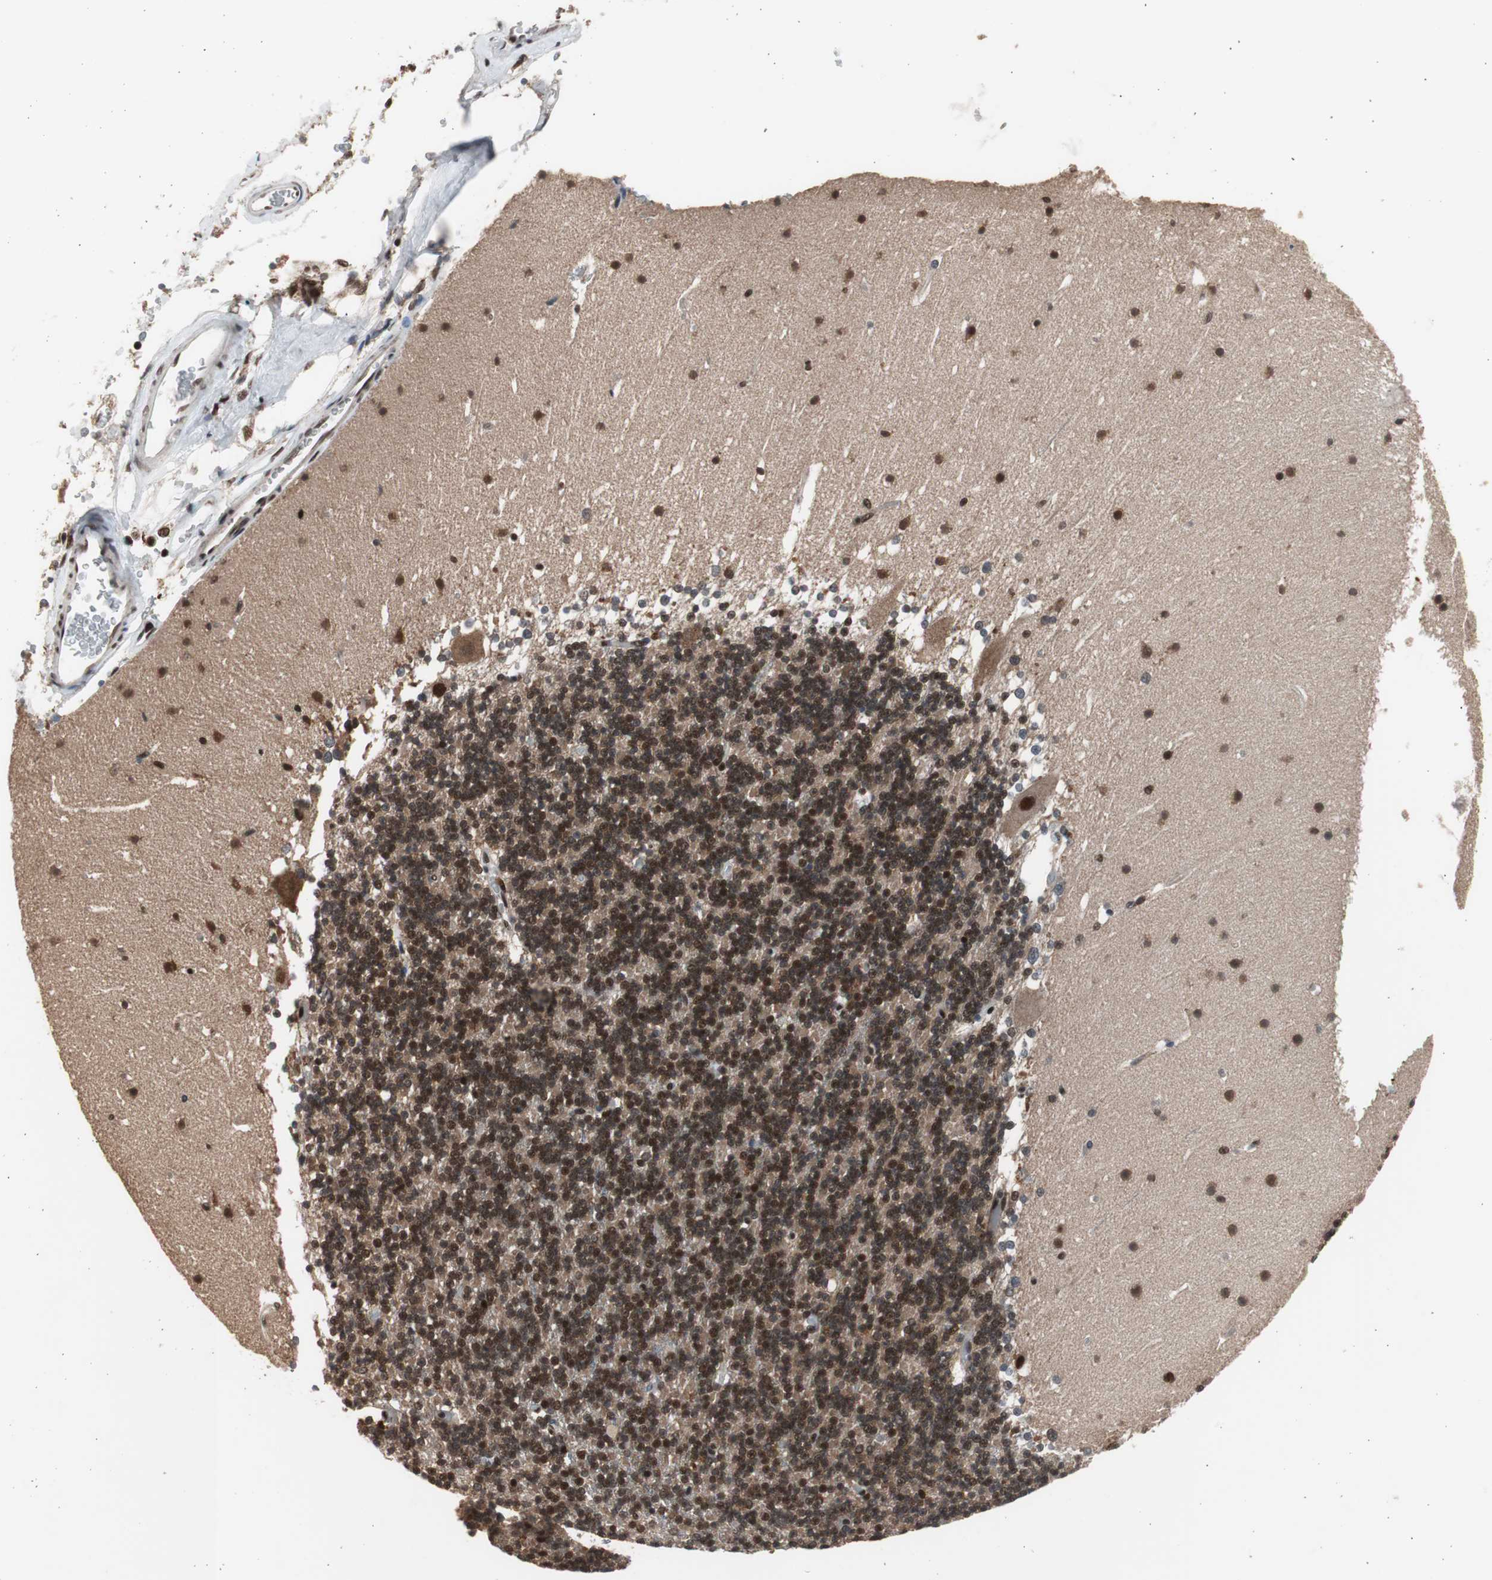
{"staining": {"intensity": "moderate", "quantity": ">75%", "location": "cytoplasmic/membranous,nuclear"}, "tissue": "cerebellum", "cell_type": "Cells in granular layer", "image_type": "normal", "snomed": [{"axis": "morphology", "description": "Normal tissue, NOS"}, {"axis": "topography", "description": "Cerebellum"}], "caption": "Brown immunohistochemical staining in benign cerebellum exhibits moderate cytoplasmic/membranous,nuclear staining in approximately >75% of cells in granular layer. Using DAB (3,3'-diaminobenzidine) (brown) and hematoxylin (blue) stains, captured at high magnification using brightfield microscopy.", "gene": "RPA1", "patient": {"sex": "female", "age": 19}}